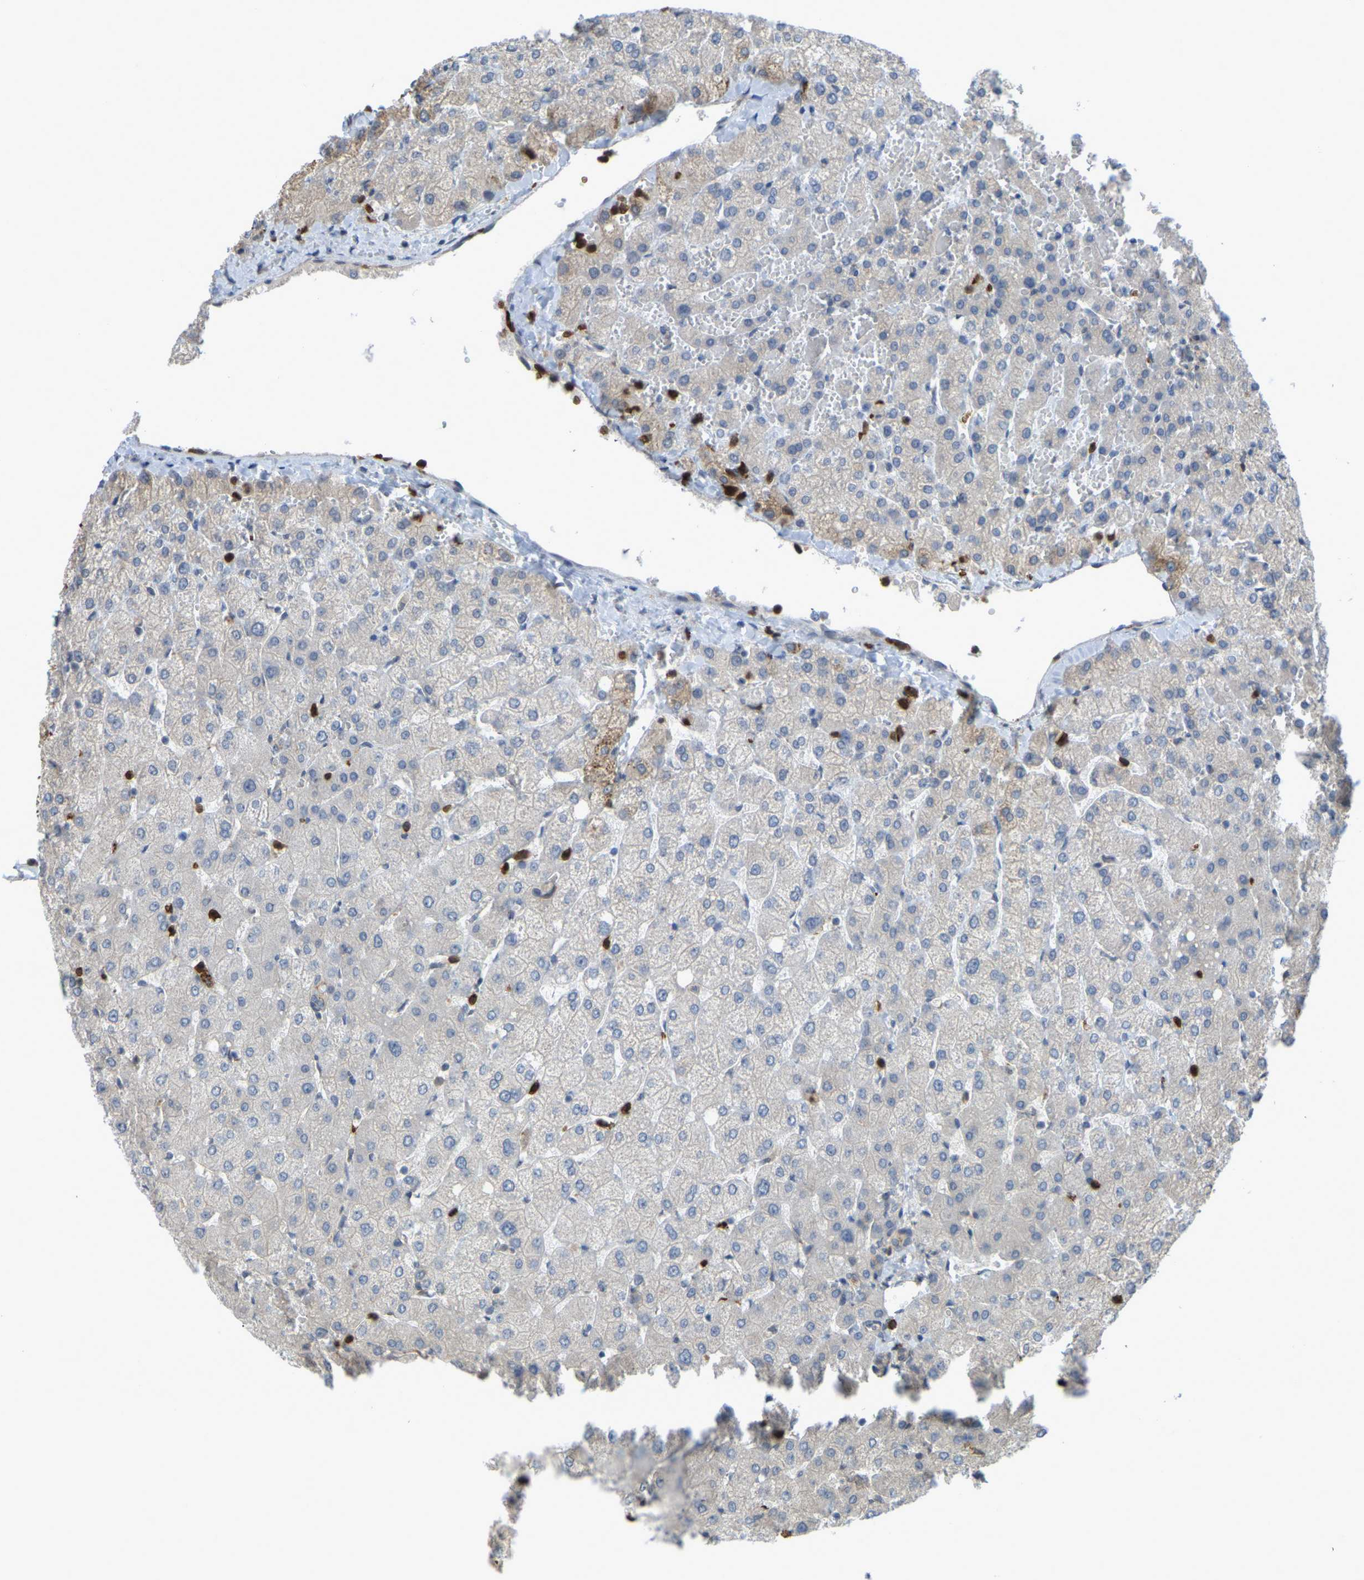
{"staining": {"intensity": "weak", "quantity": "25%-75%", "location": "cytoplasmic/membranous"}, "tissue": "liver", "cell_type": "Cholangiocytes", "image_type": "normal", "snomed": [{"axis": "morphology", "description": "Normal tissue, NOS"}, {"axis": "topography", "description": "Liver"}], "caption": "Liver stained with DAB (3,3'-diaminobenzidine) immunohistochemistry (IHC) displays low levels of weak cytoplasmic/membranous expression in approximately 25%-75% of cholangiocytes.", "gene": "SERPINB5", "patient": {"sex": "female", "age": 54}}